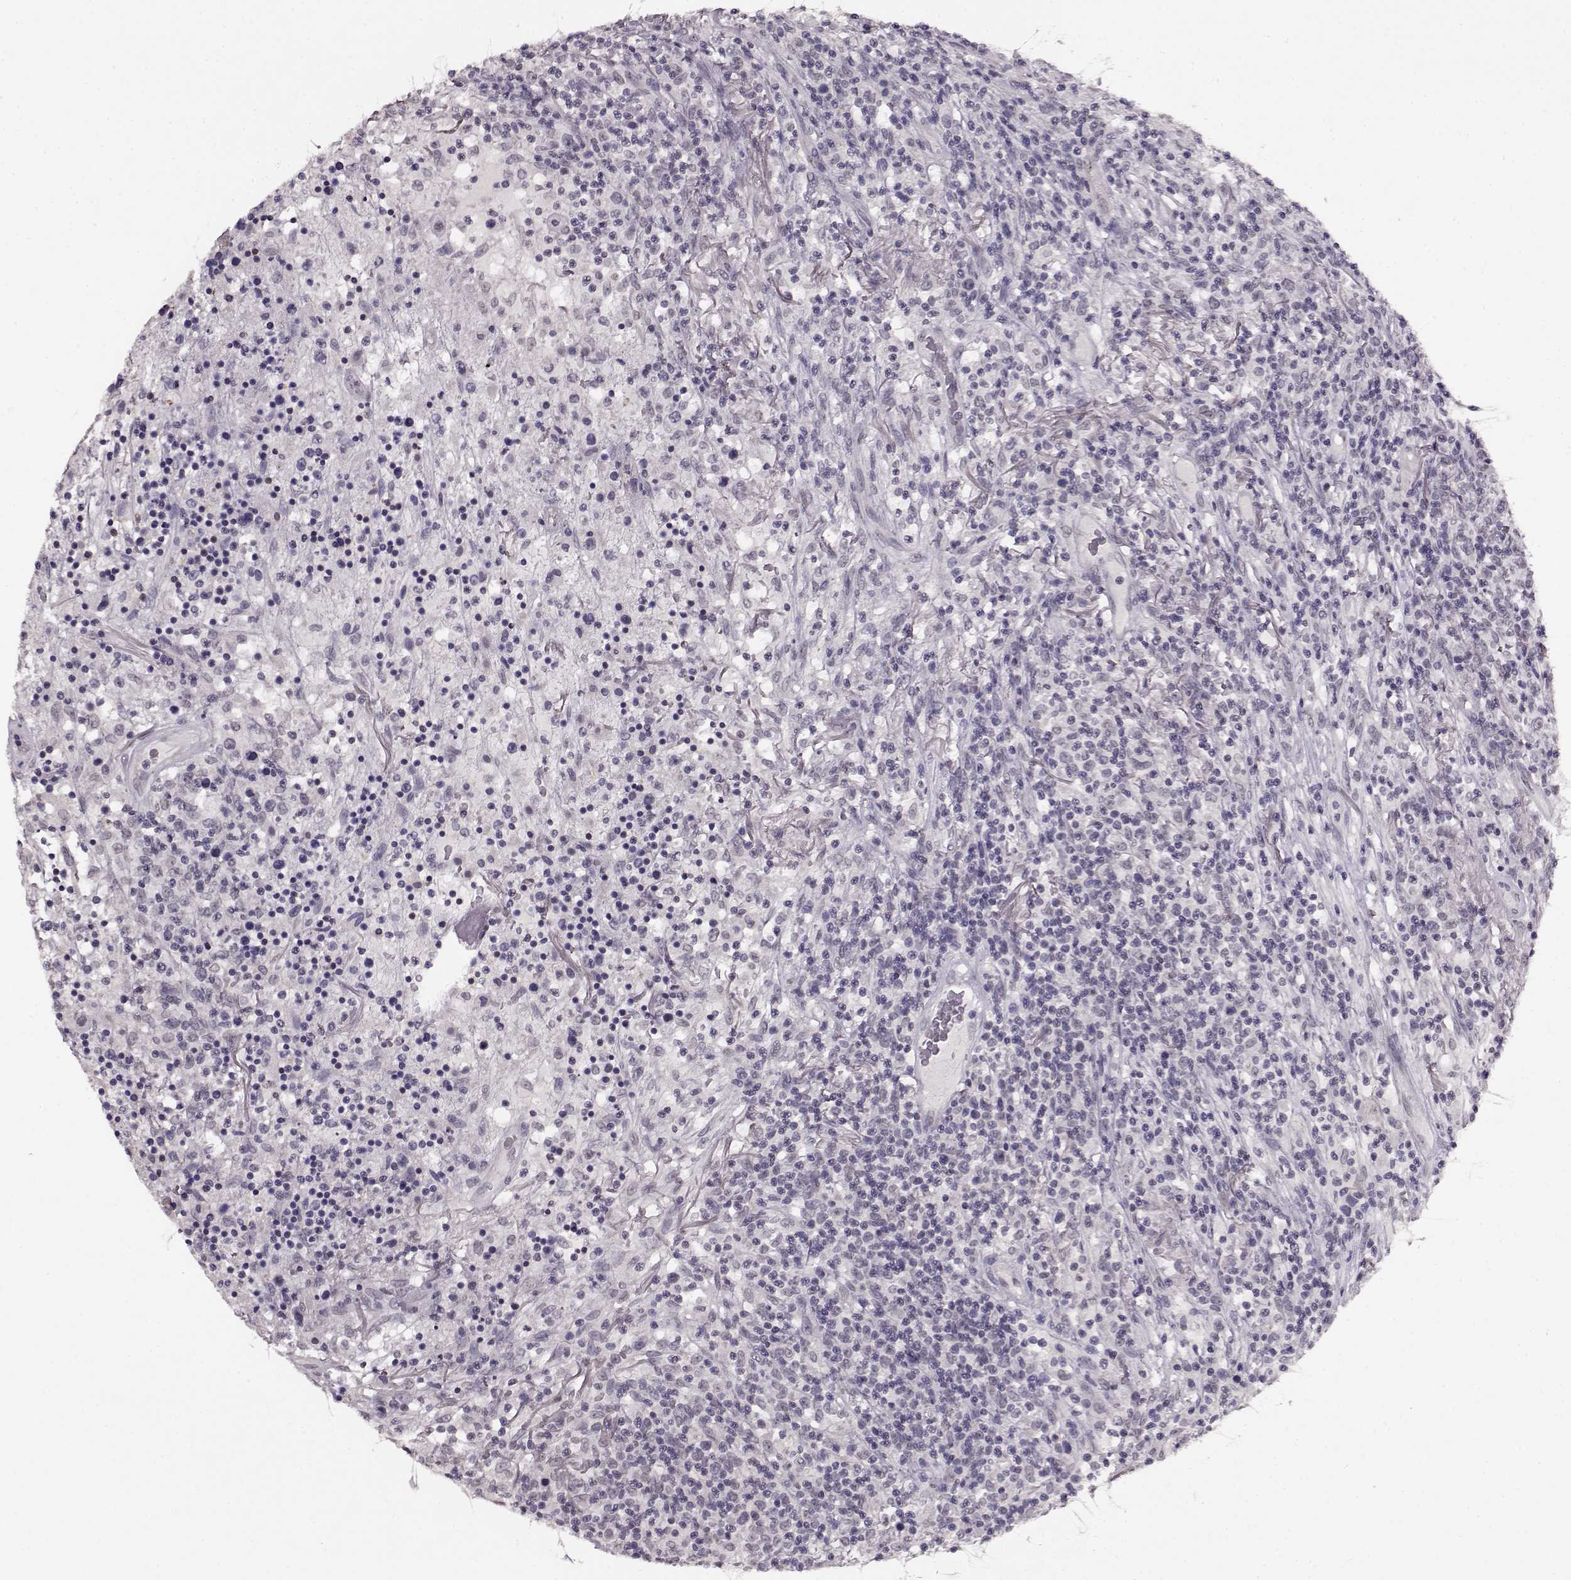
{"staining": {"intensity": "negative", "quantity": "none", "location": "none"}, "tissue": "lymphoma", "cell_type": "Tumor cells", "image_type": "cancer", "snomed": [{"axis": "morphology", "description": "Malignant lymphoma, non-Hodgkin's type, High grade"}, {"axis": "topography", "description": "Lung"}], "caption": "High power microscopy micrograph of an IHC photomicrograph of lymphoma, revealing no significant positivity in tumor cells.", "gene": "RP1L1", "patient": {"sex": "male", "age": 79}}